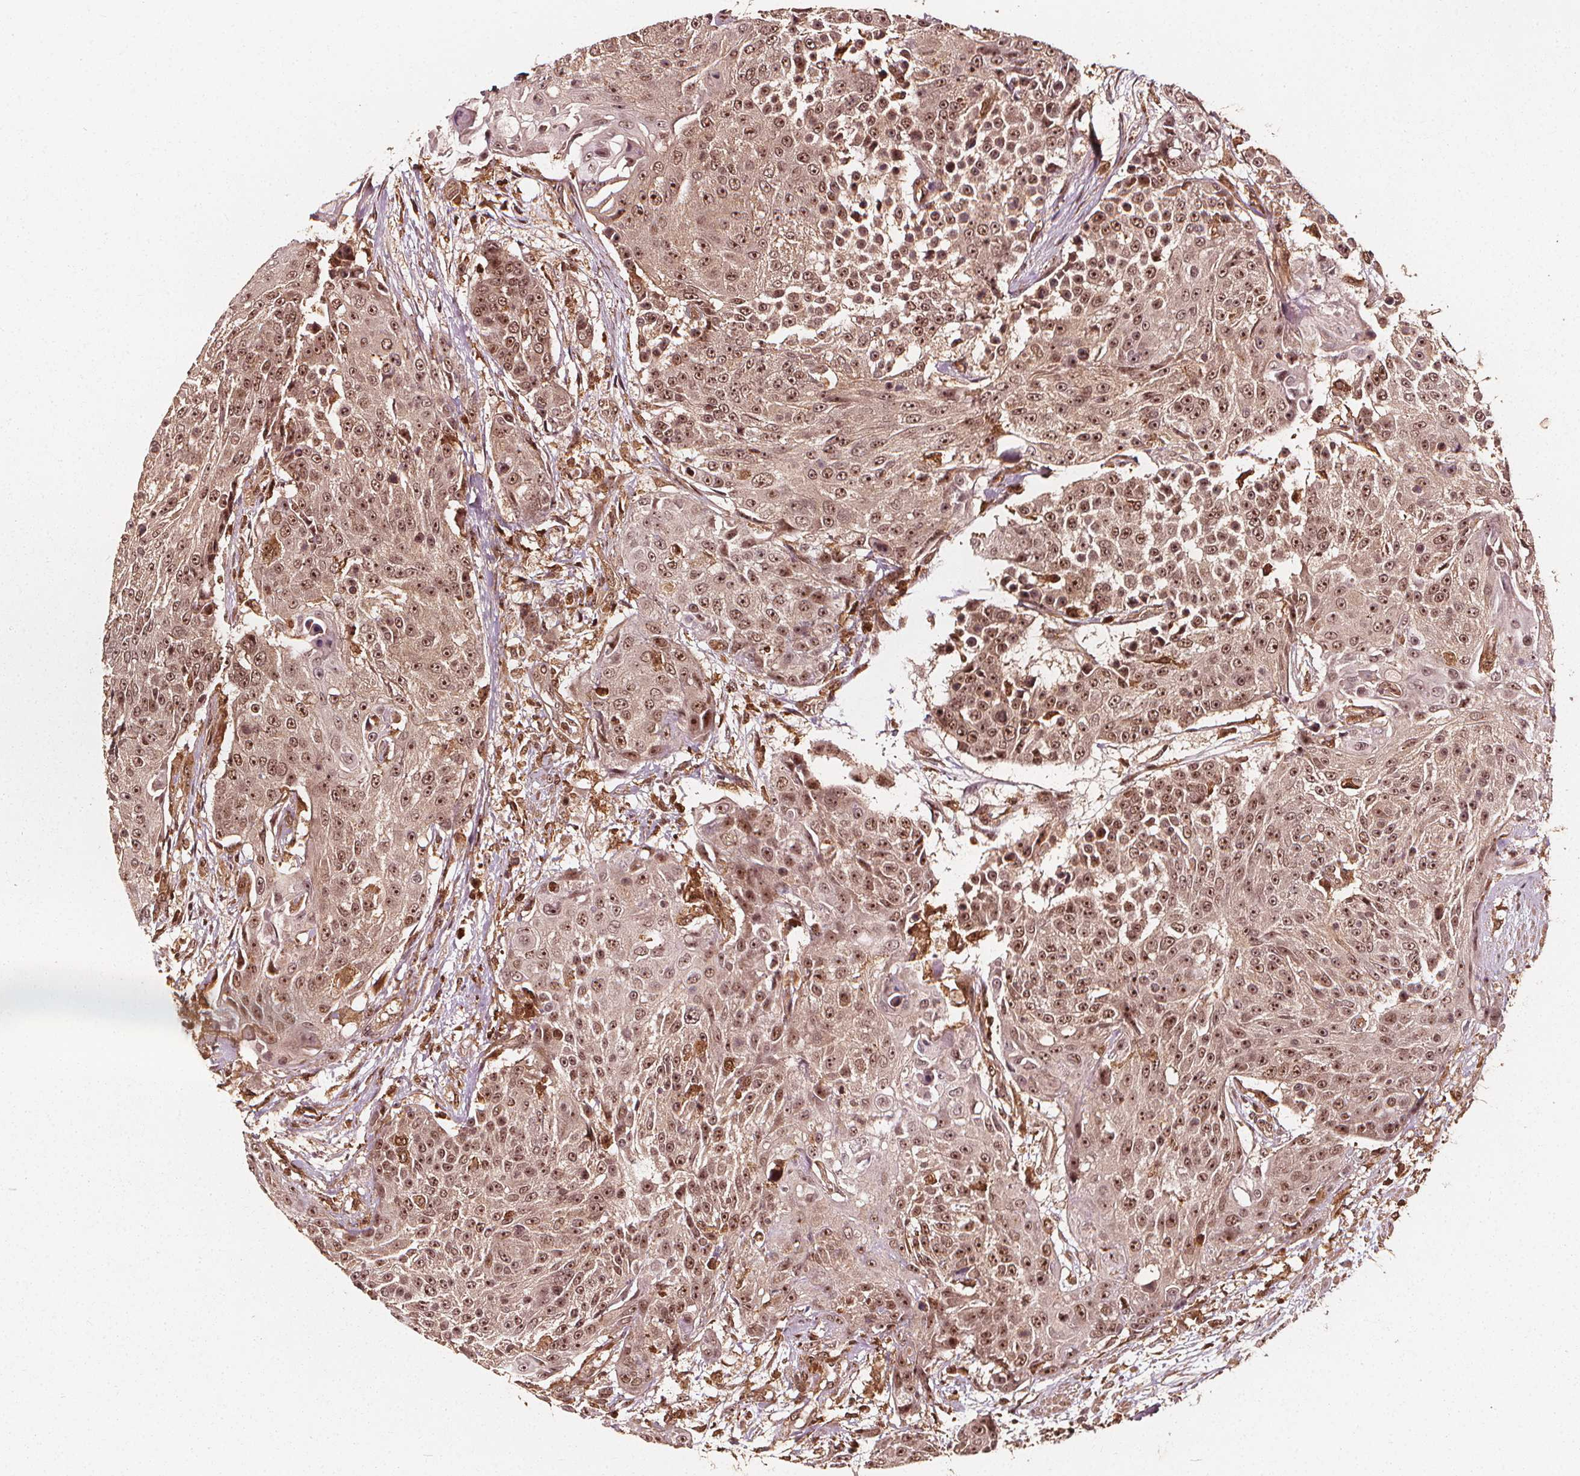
{"staining": {"intensity": "moderate", "quantity": ">75%", "location": "cytoplasmic/membranous,nuclear"}, "tissue": "urothelial cancer", "cell_type": "Tumor cells", "image_type": "cancer", "snomed": [{"axis": "morphology", "description": "Urothelial carcinoma, High grade"}, {"axis": "topography", "description": "Urinary bladder"}], "caption": "Protein staining shows moderate cytoplasmic/membranous and nuclear staining in about >75% of tumor cells in urothelial carcinoma (high-grade).", "gene": "EXOSC9", "patient": {"sex": "female", "age": 63}}